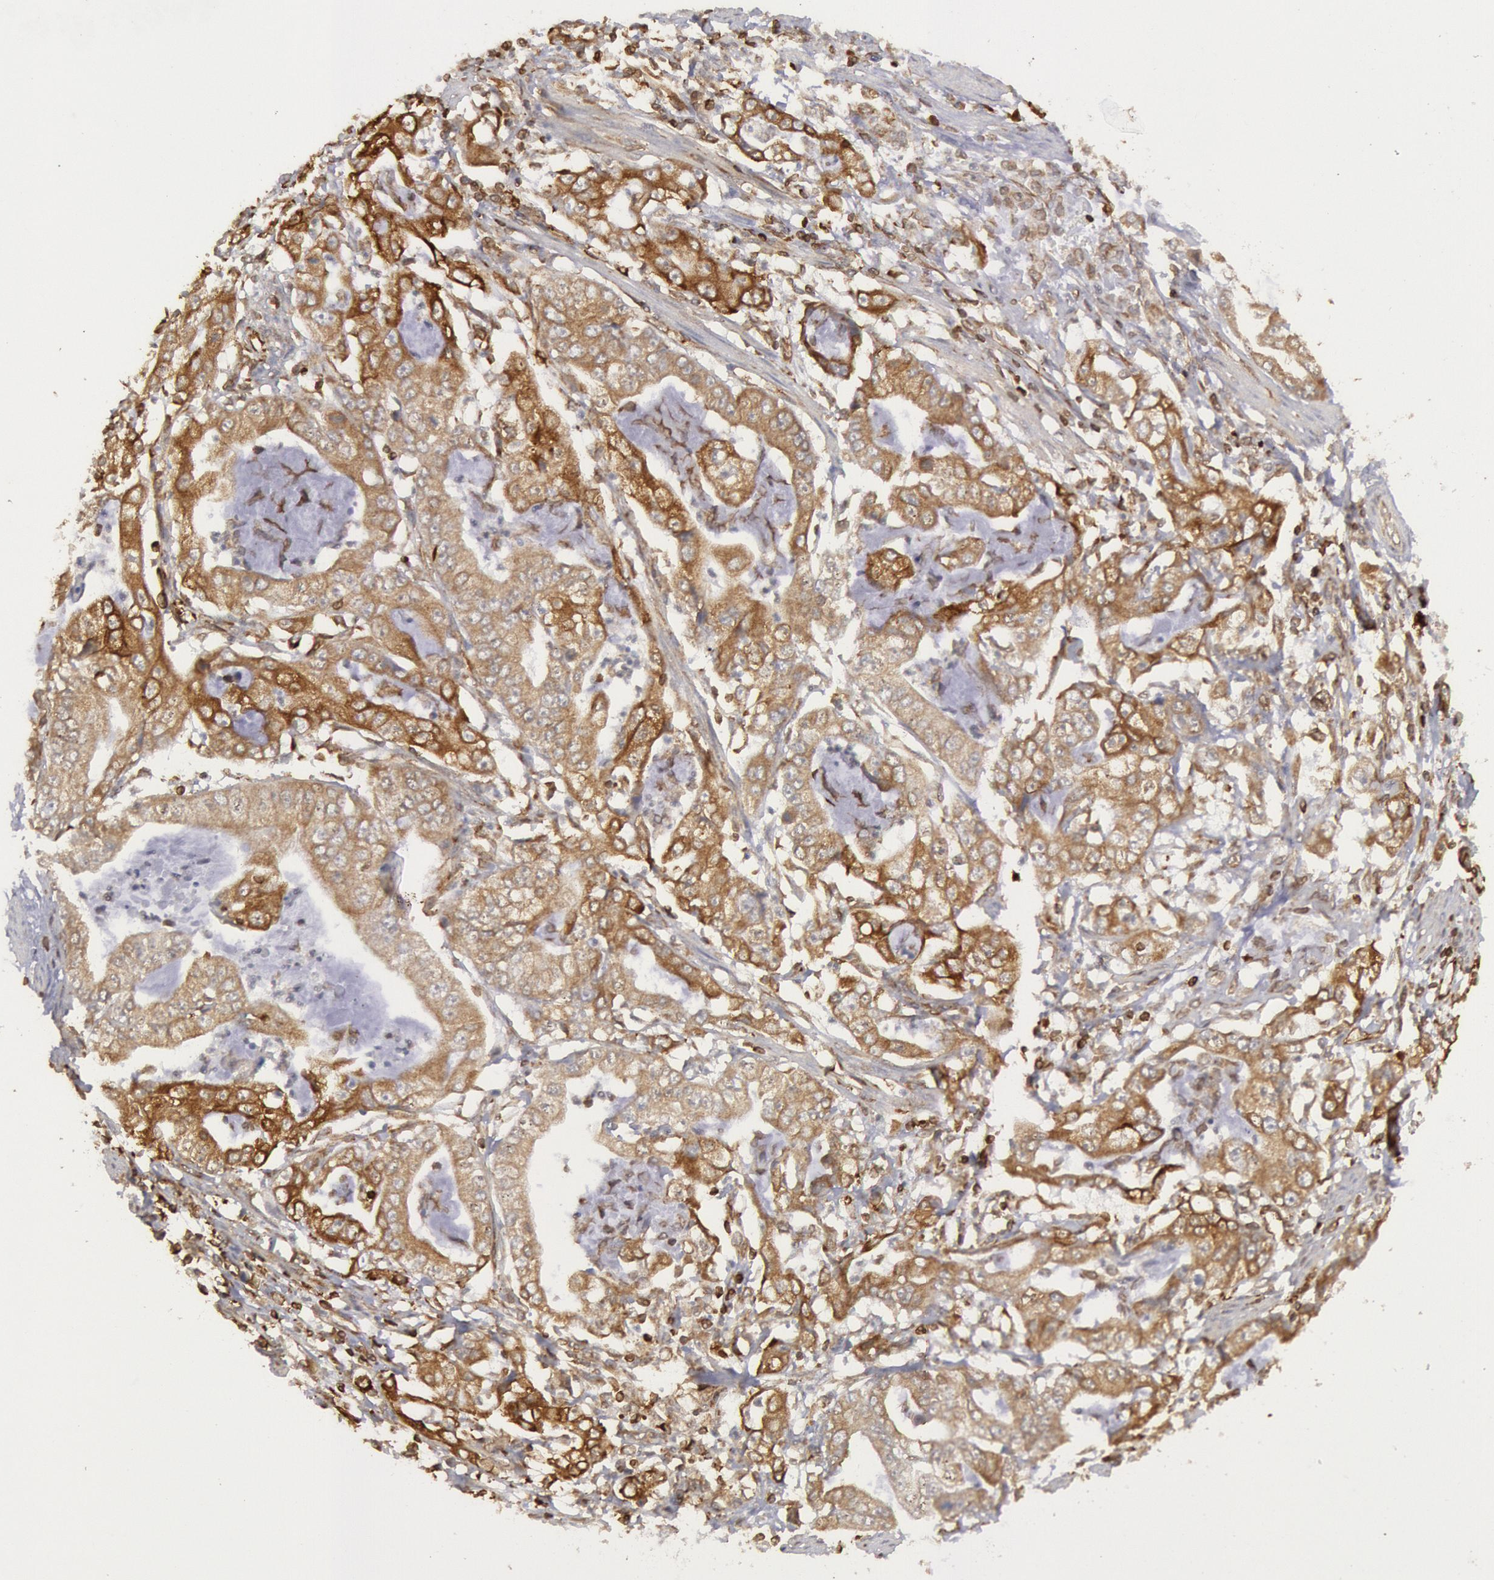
{"staining": {"intensity": "moderate", "quantity": ">75%", "location": "cytoplasmic/membranous"}, "tissue": "stomach cancer", "cell_type": "Tumor cells", "image_type": "cancer", "snomed": [{"axis": "morphology", "description": "Adenocarcinoma, NOS"}, {"axis": "topography", "description": "Pancreas"}, {"axis": "topography", "description": "Stomach, upper"}], "caption": "The photomicrograph exhibits staining of stomach cancer, revealing moderate cytoplasmic/membranous protein positivity (brown color) within tumor cells.", "gene": "TAP2", "patient": {"sex": "male", "age": 77}}